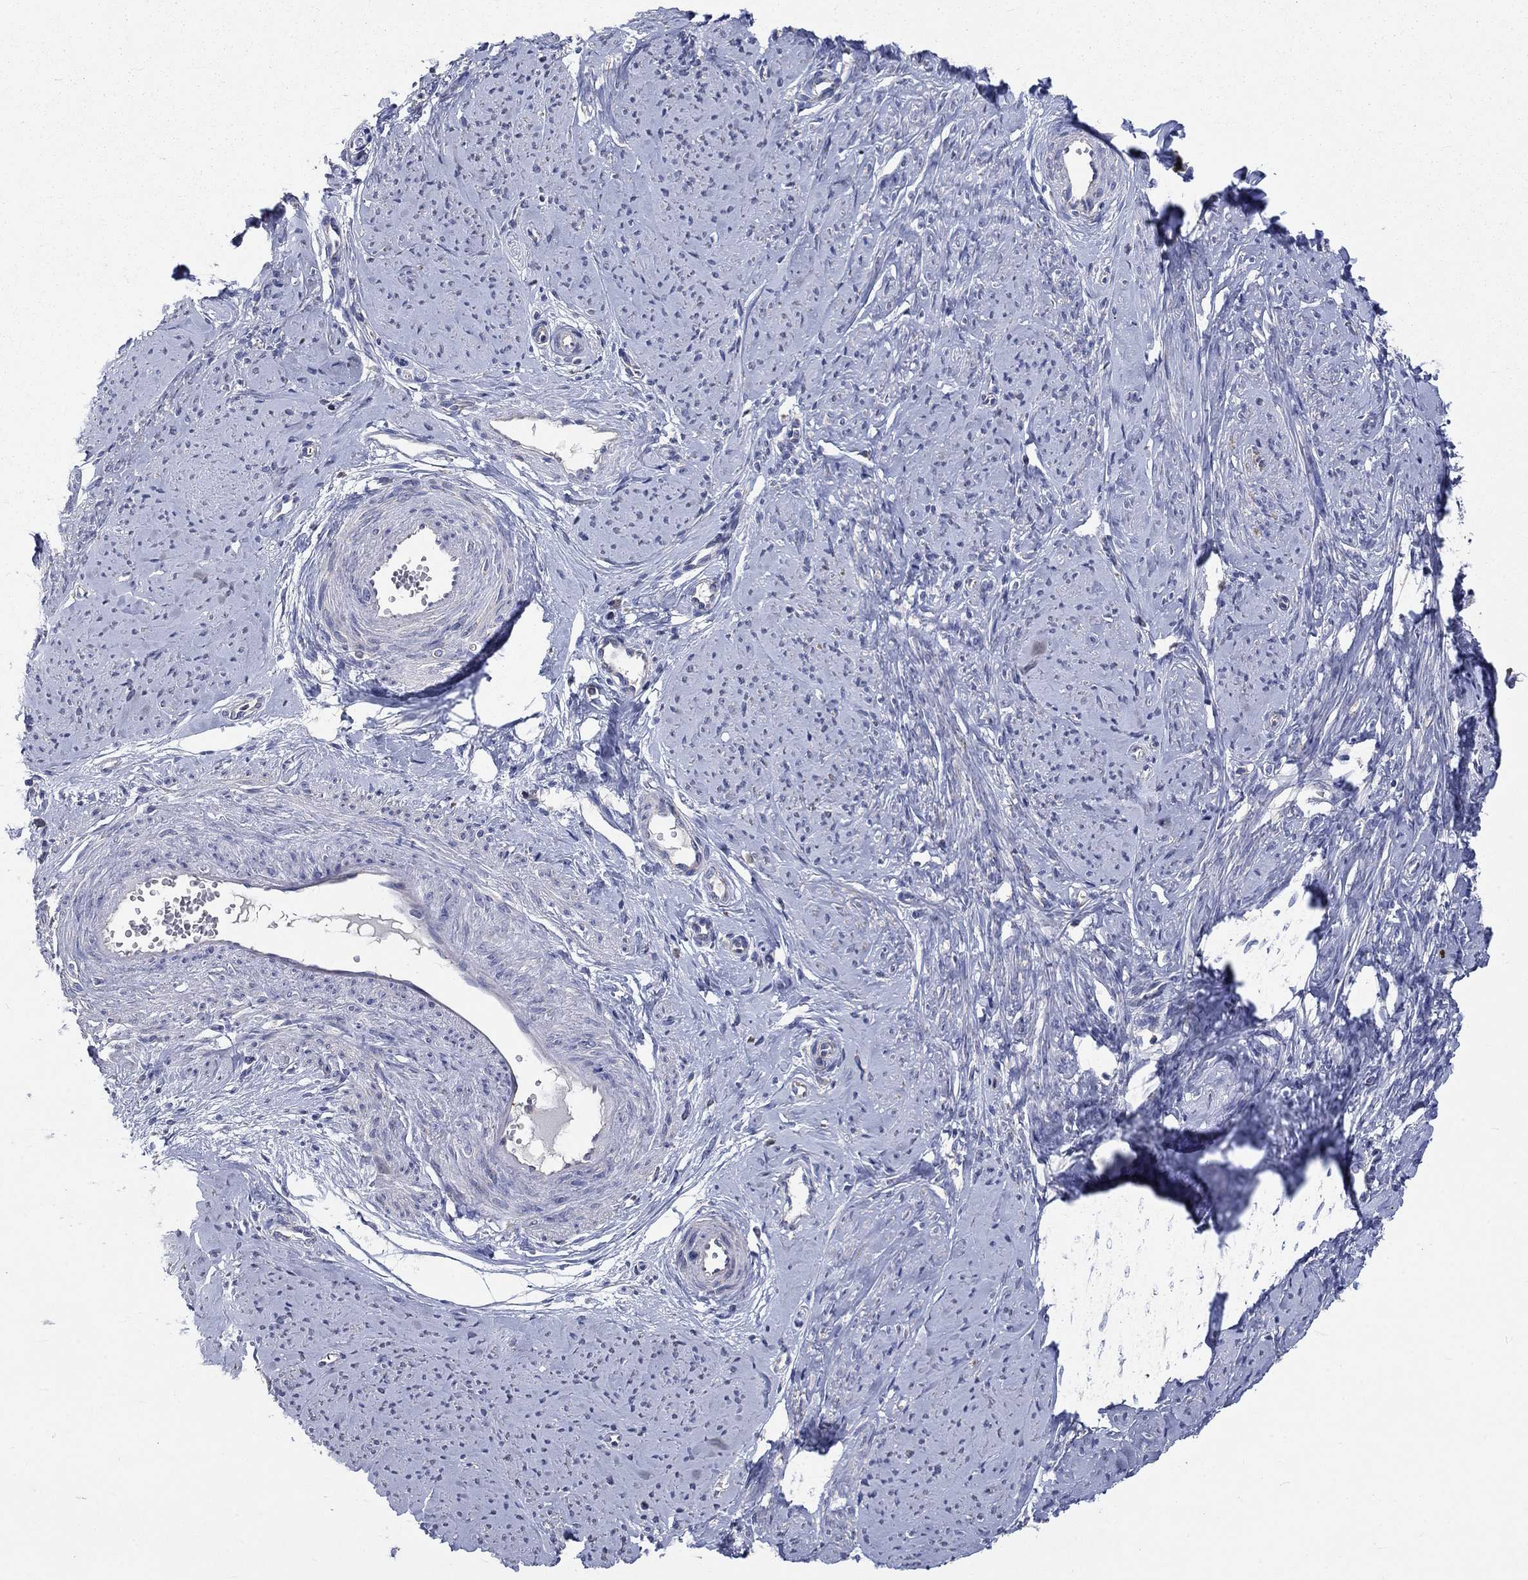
{"staining": {"intensity": "negative", "quantity": "none", "location": "none"}, "tissue": "smooth muscle", "cell_type": "Smooth muscle cells", "image_type": "normal", "snomed": [{"axis": "morphology", "description": "Normal tissue, NOS"}, {"axis": "topography", "description": "Smooth muscle"}], "caption": "Human smooth muscle stained for a protein using immunohistochemistry (IHC) demonstrates no expression in smooth muscle cells.", "gene": "UGT8", "patient": {"sex": "female", "age": 48}}